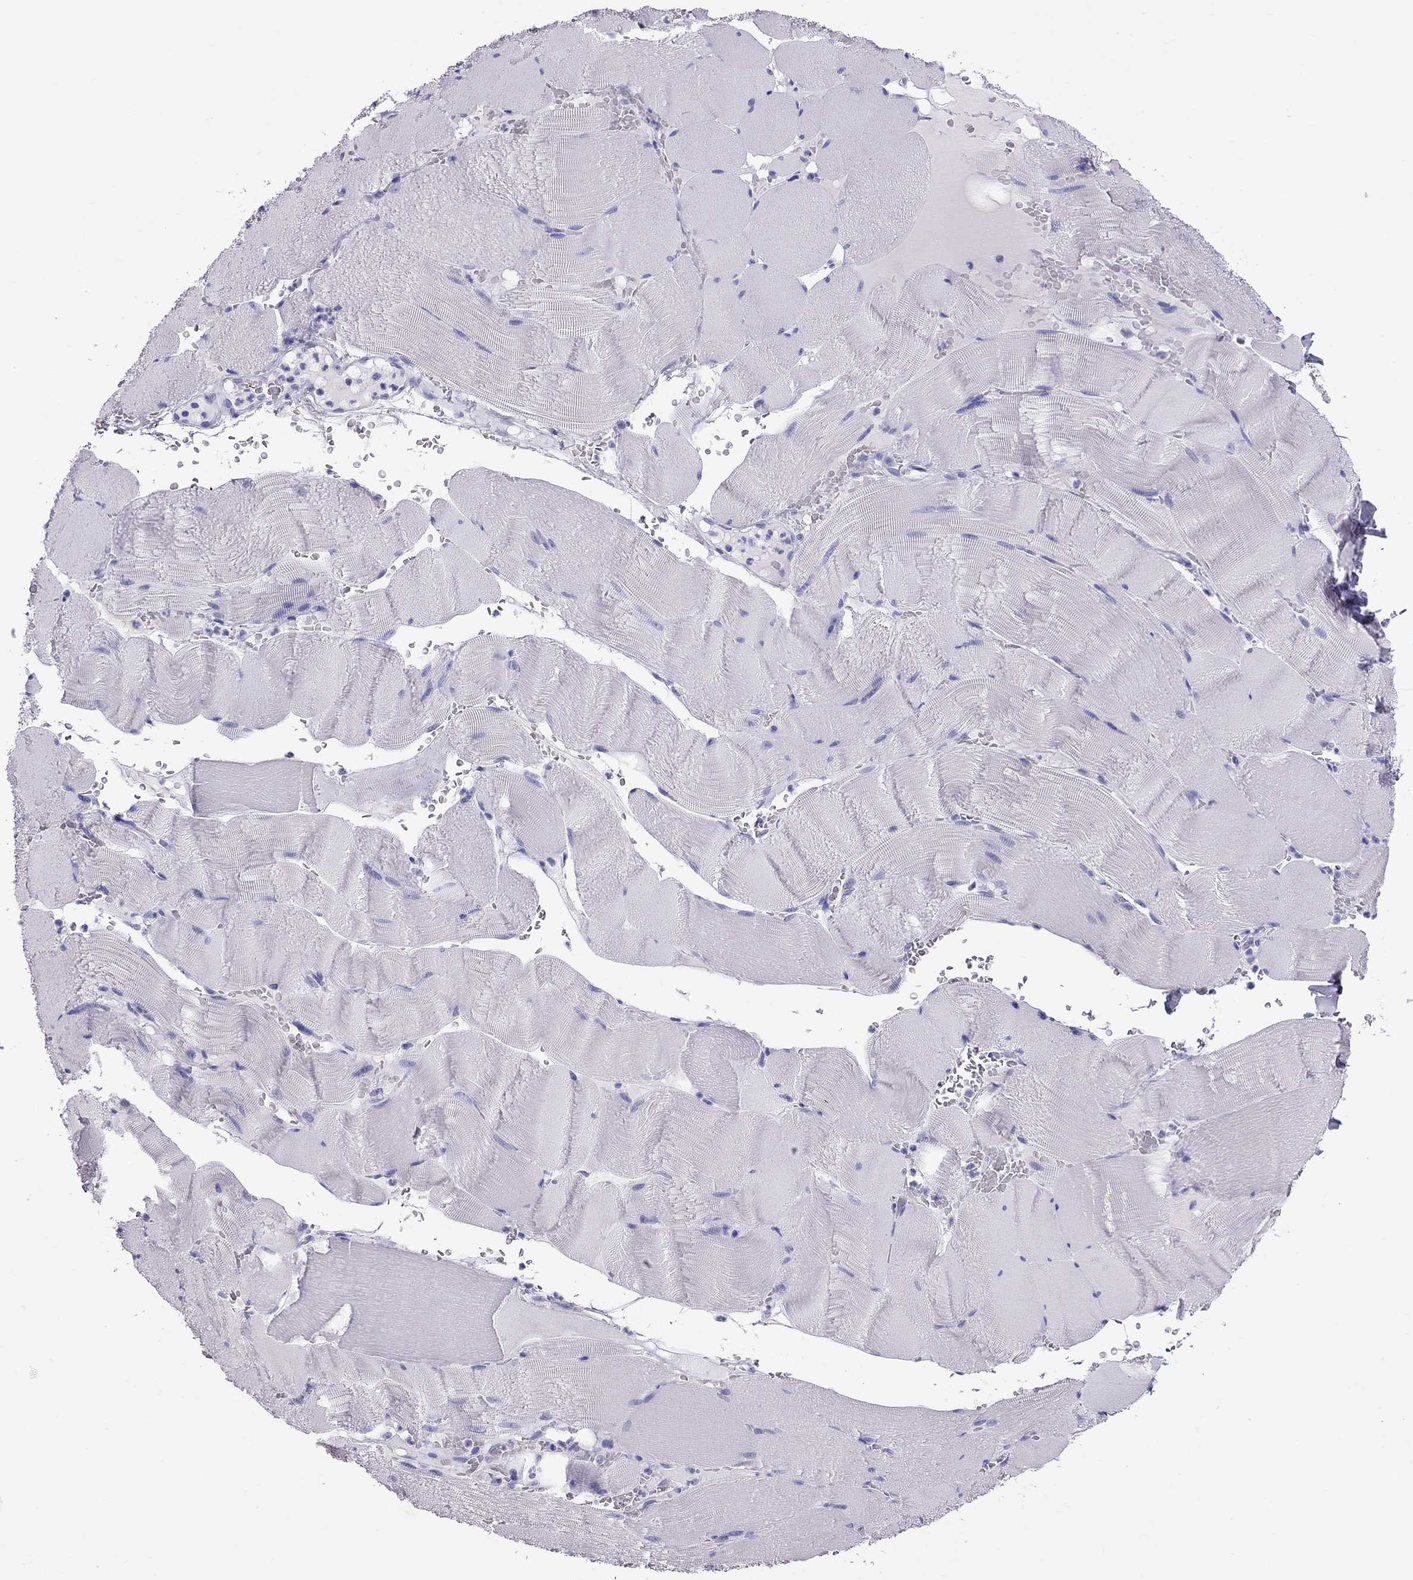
{"staining": {"intensity": "negative", "quantity": "none", "location": "none"}, "tissue": "skeletal muscle", "cell_type": "Myocytes", "image_type": "normal", "snomed": [{"axis": "morphology", "description": "Normal tissue, NOS"}, {"axis": "topography", "description": "Skeletal muscle"}], "caption": "Myocytes show no significant protein positivity in unremarkable skeletal muscle. The staining was performed using DAB to visualize the protein expression in brown, while the nuclei were stained in blue with hematoxylin (Magnification: 20x).", "gene": "TTLL13", "patient": {"sex": "male", "age": 56}}